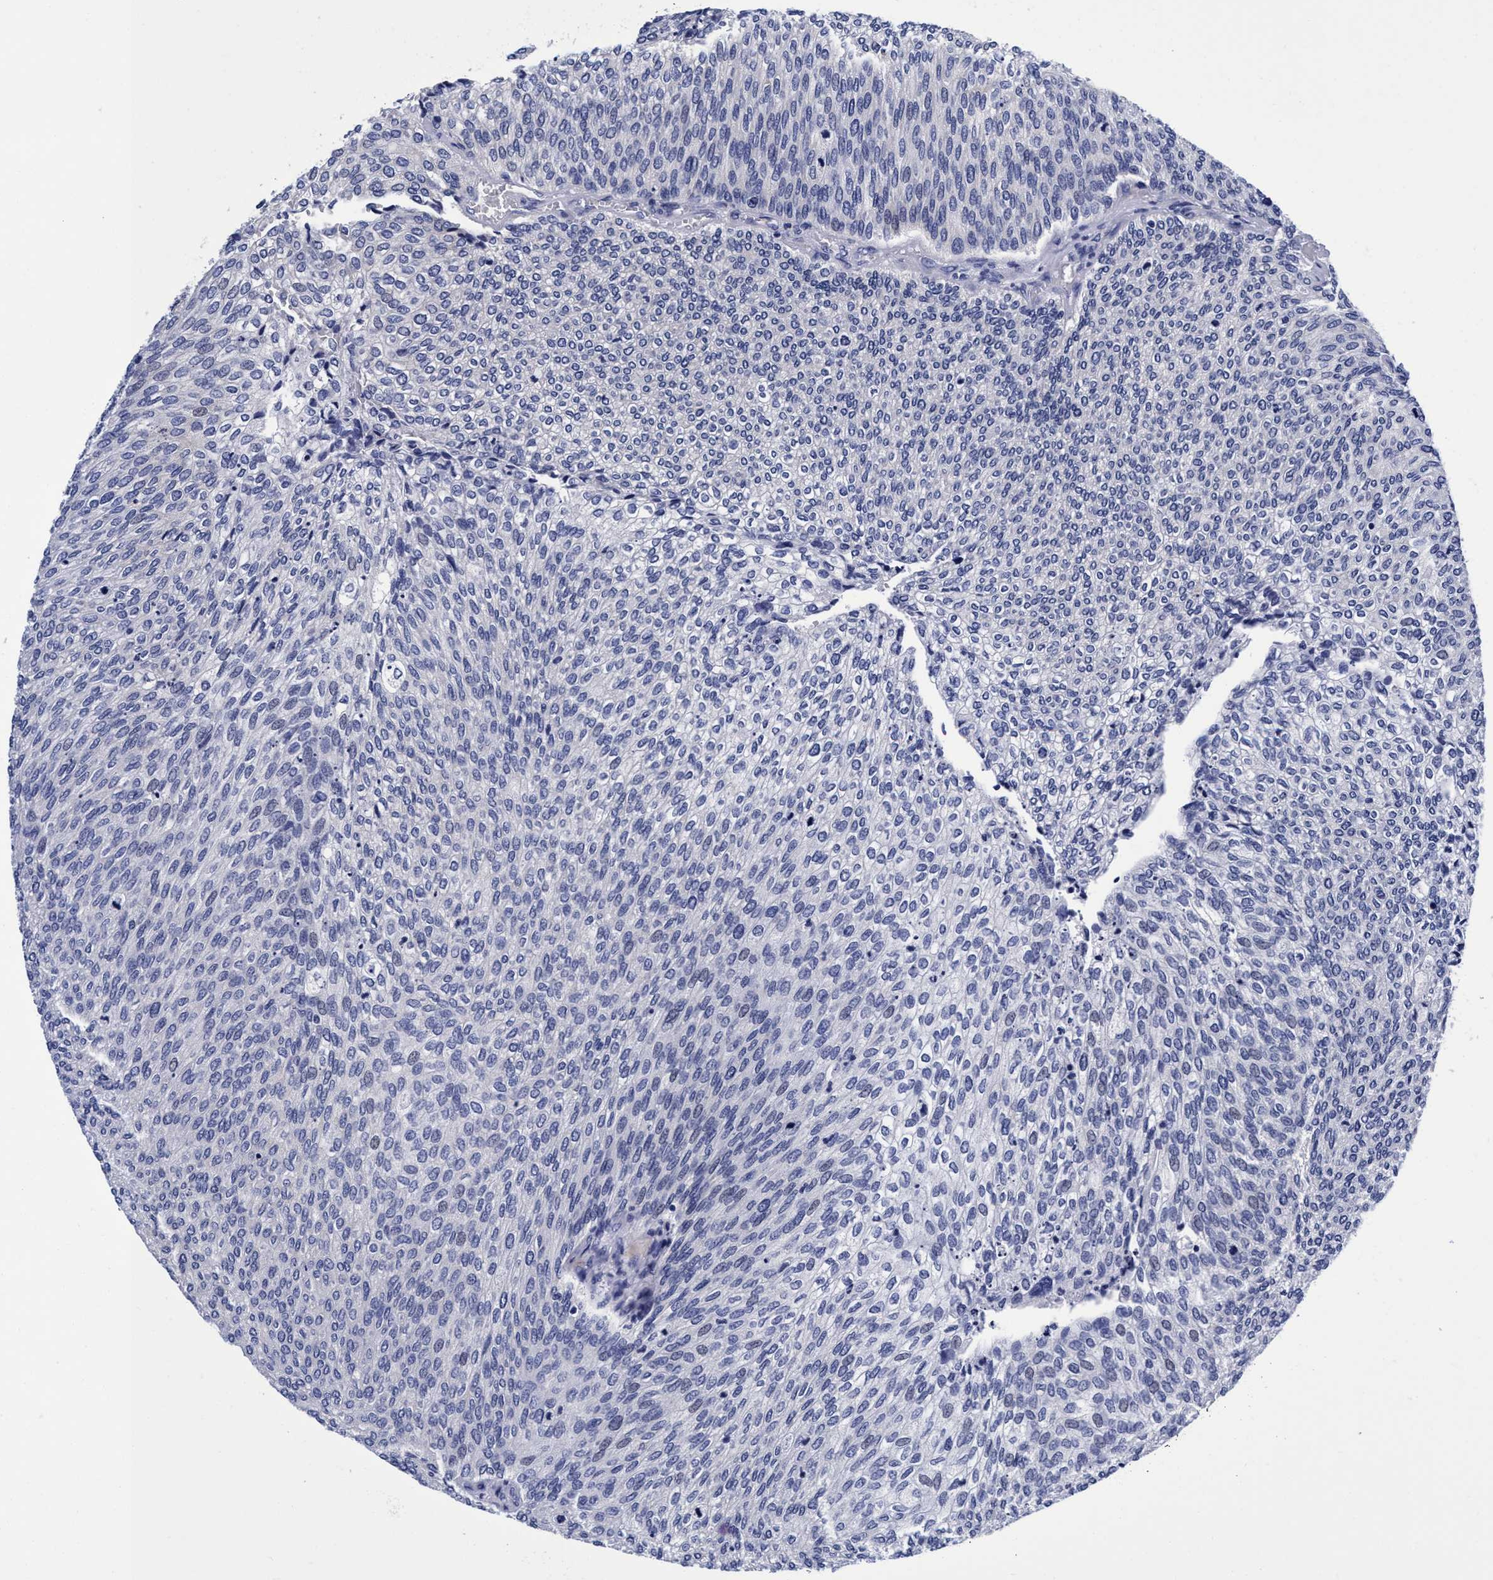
{"staining": {"intensity": "negative", "quantity": "none", "location": "none"}, "tissue": "urothelial cancer", "cell_type": "Tumor cells", "image_type": "cancer", "snomed": [{"axis": "morphology", "description": "Urothelial carcinoma, Low grade"}, {"axis": "topography", "description": "Urinary bladder"}], "caption": "Human urothelial cancer stained for a protein using IHC reveals no positivity in tumor cells.", "gene": "PLPPR1", "patient": {"sex": "female", "age": 79}}